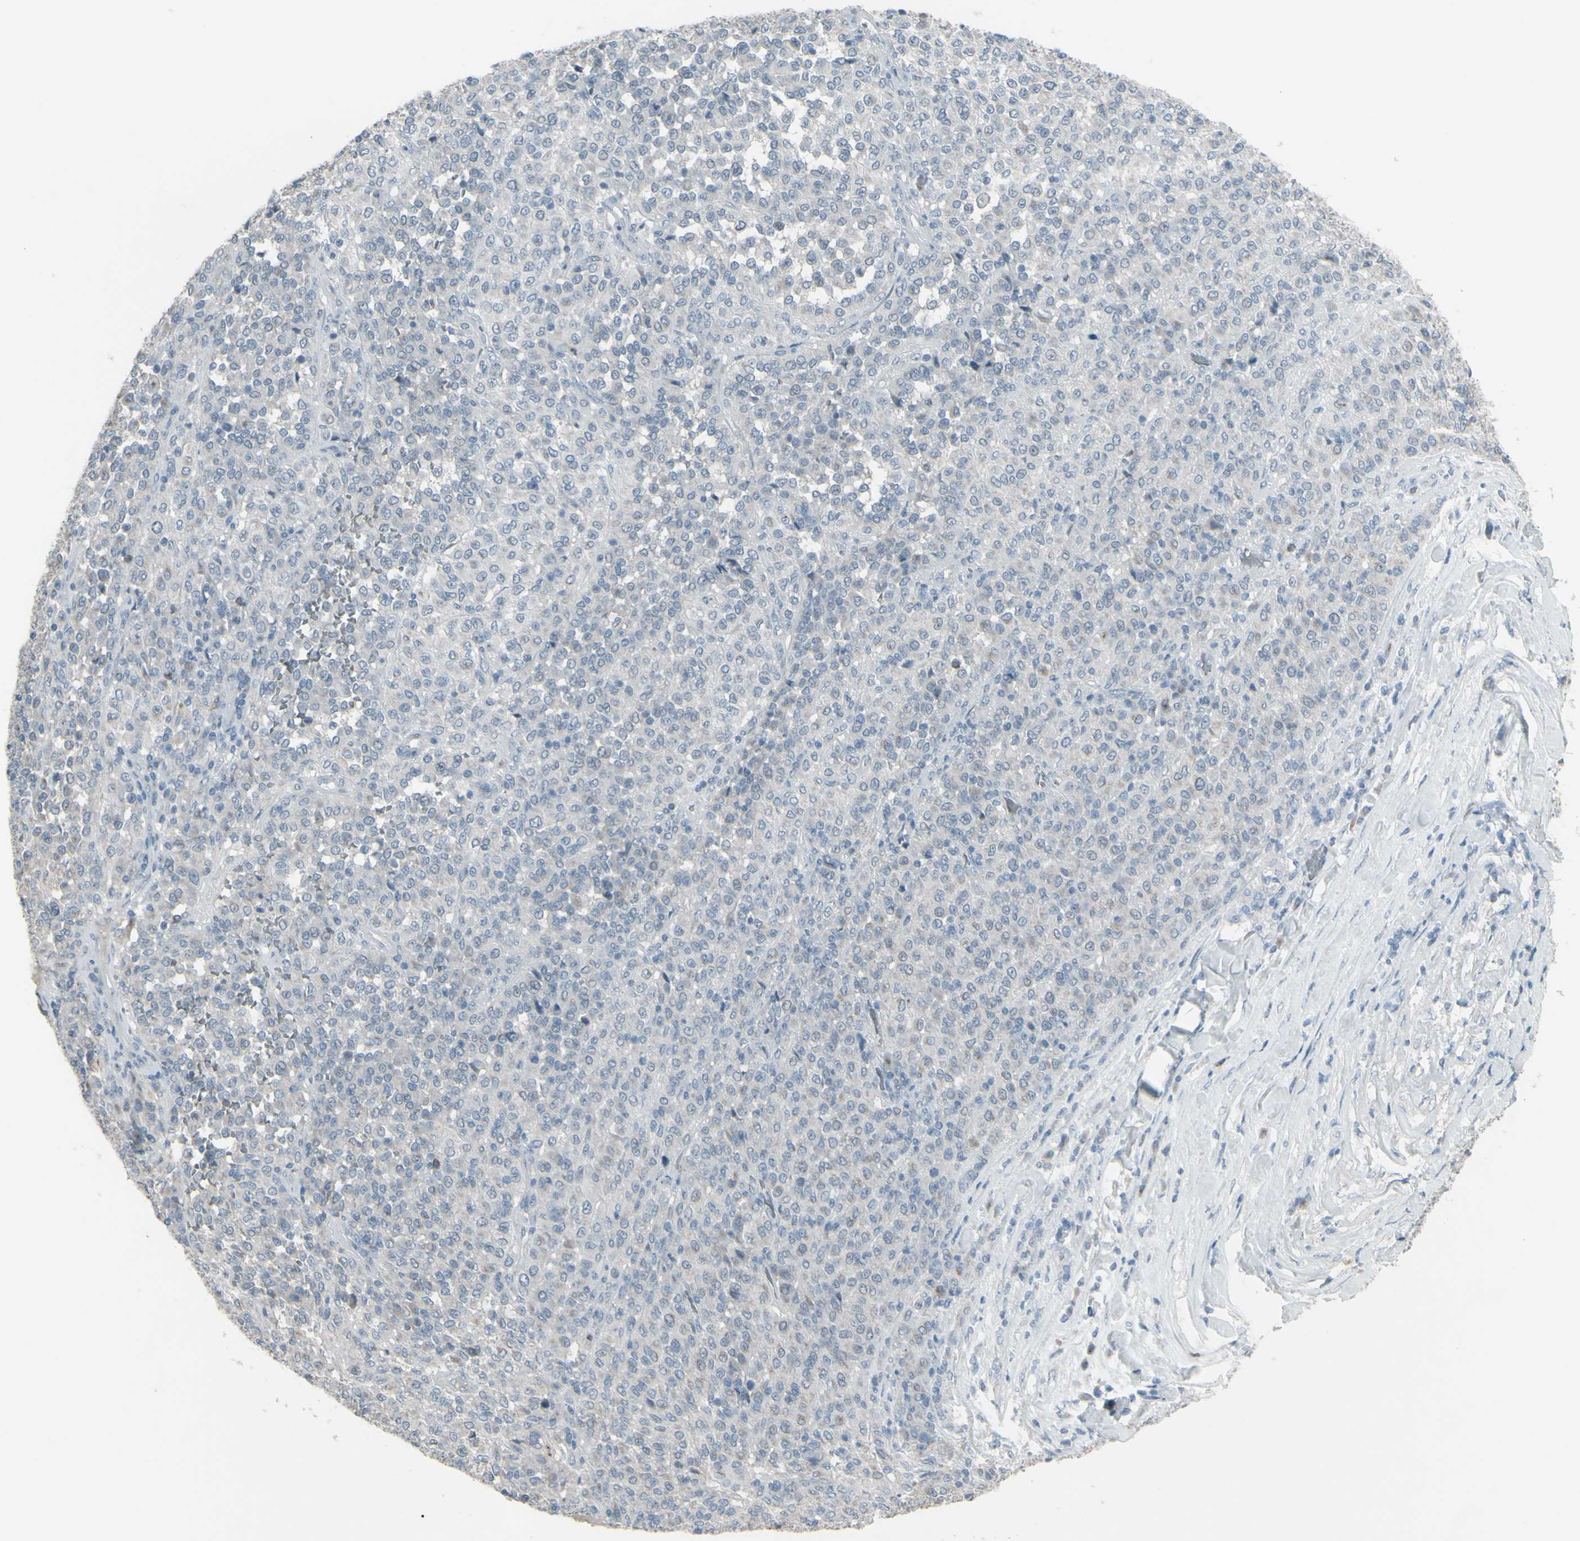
{"staining": {"intensity": "negative", "quantity": "none", "location": "none"}, "tissue": "melanoma", "cell_type": "Tumor cells", "image_type": "cancer", "snomed": [{"axis": "morphology", "description": "Malignant melanoma, Metastatic site"}, {"axis": "topography", "description": "Pancreas"}], "caption": "A histopathology image of melanoma stained for a protein exhibits no brown staining in tumor cells. Brightfield microscopy of immunohistochemistry stained with DAB (brown) and hematoxylin (blue), captured at high magnification.", "gene": "CD79B", "patient": {"sex": "female", "age": 30}}